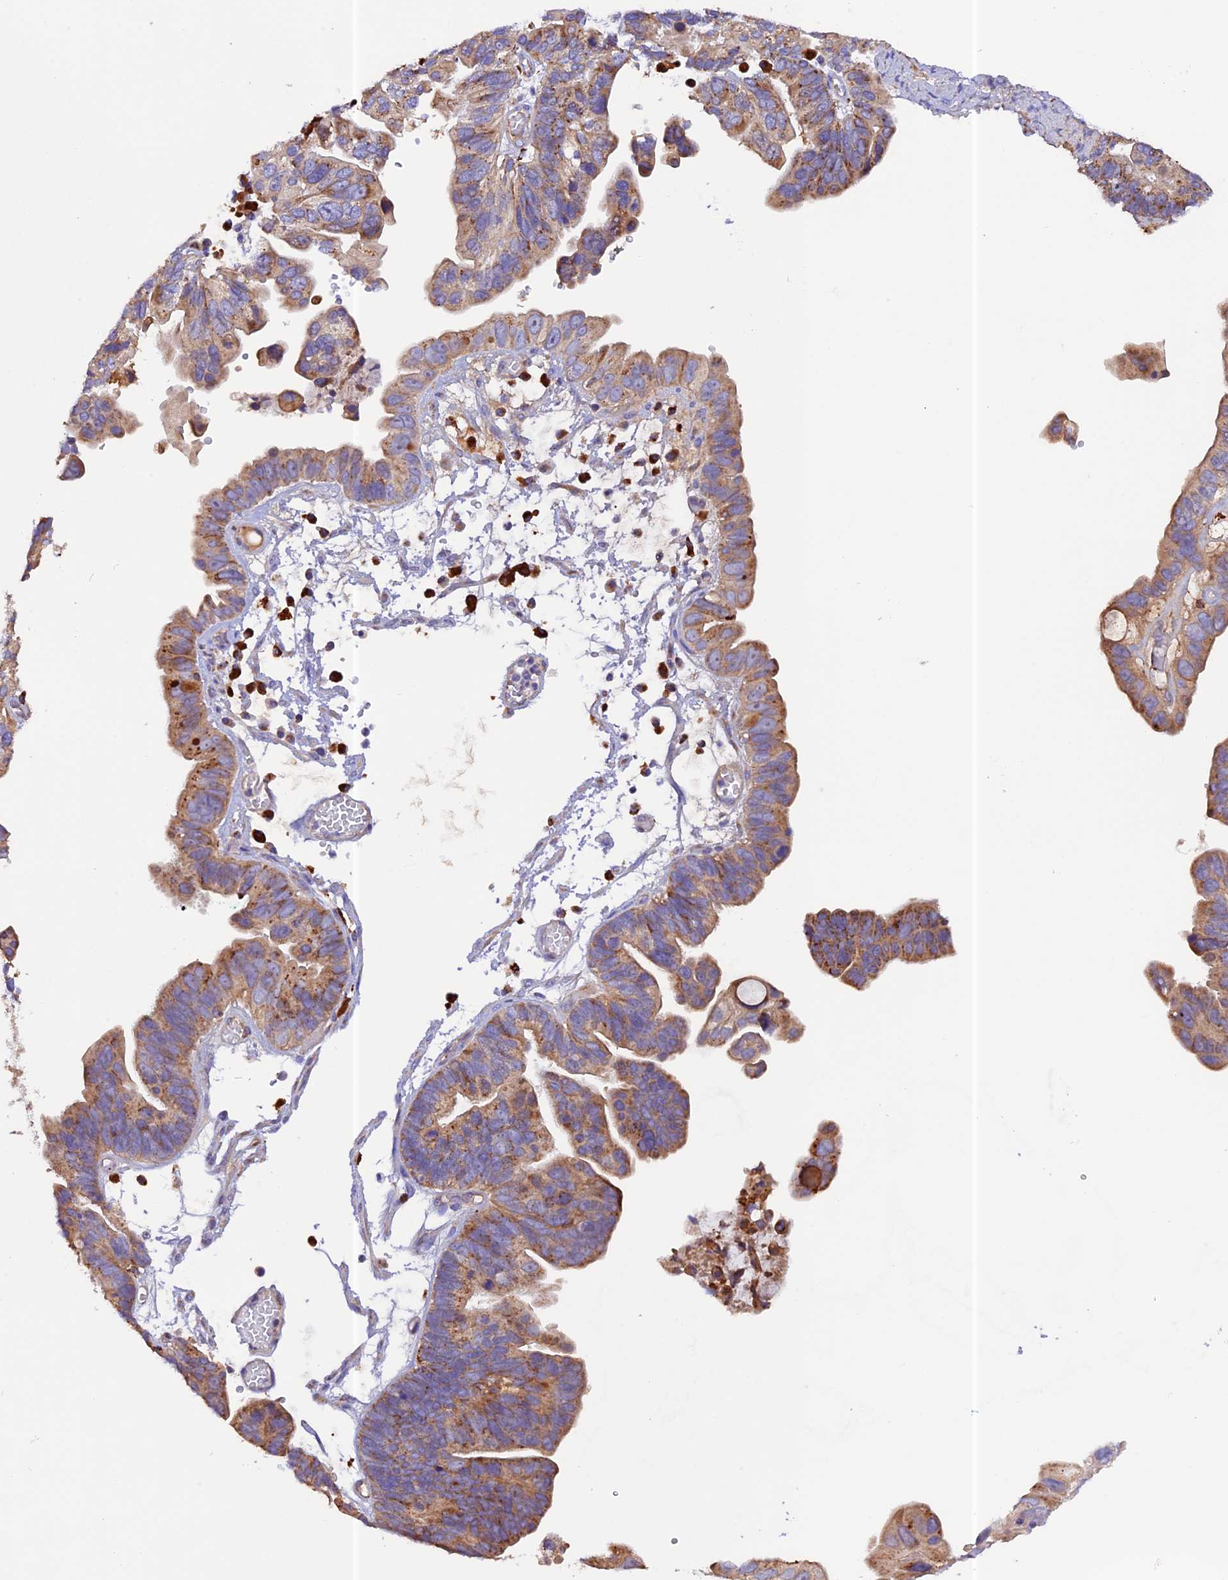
{"staining": {"intensity": "moderate", "quantity": ">75%", "location": "cytoplasmic/membranous"}, "tissue": "ovarian cancer", "cell_type": "Tumor cells", "image_type": "cancer", "snomed": [{"axis": "morphology", "description": "Cystadenocarcinoma, serous, NOS"}, {"axis": "topography", "description": "Ovary"}], "caption": "Protein analysis of ovarian cancer tissue reveals moderate cytoplasmic/membranous positivity in about >75% of tumor cells.", "gene": "METTL22", "patient": {"sex": "female", "age": 56}}